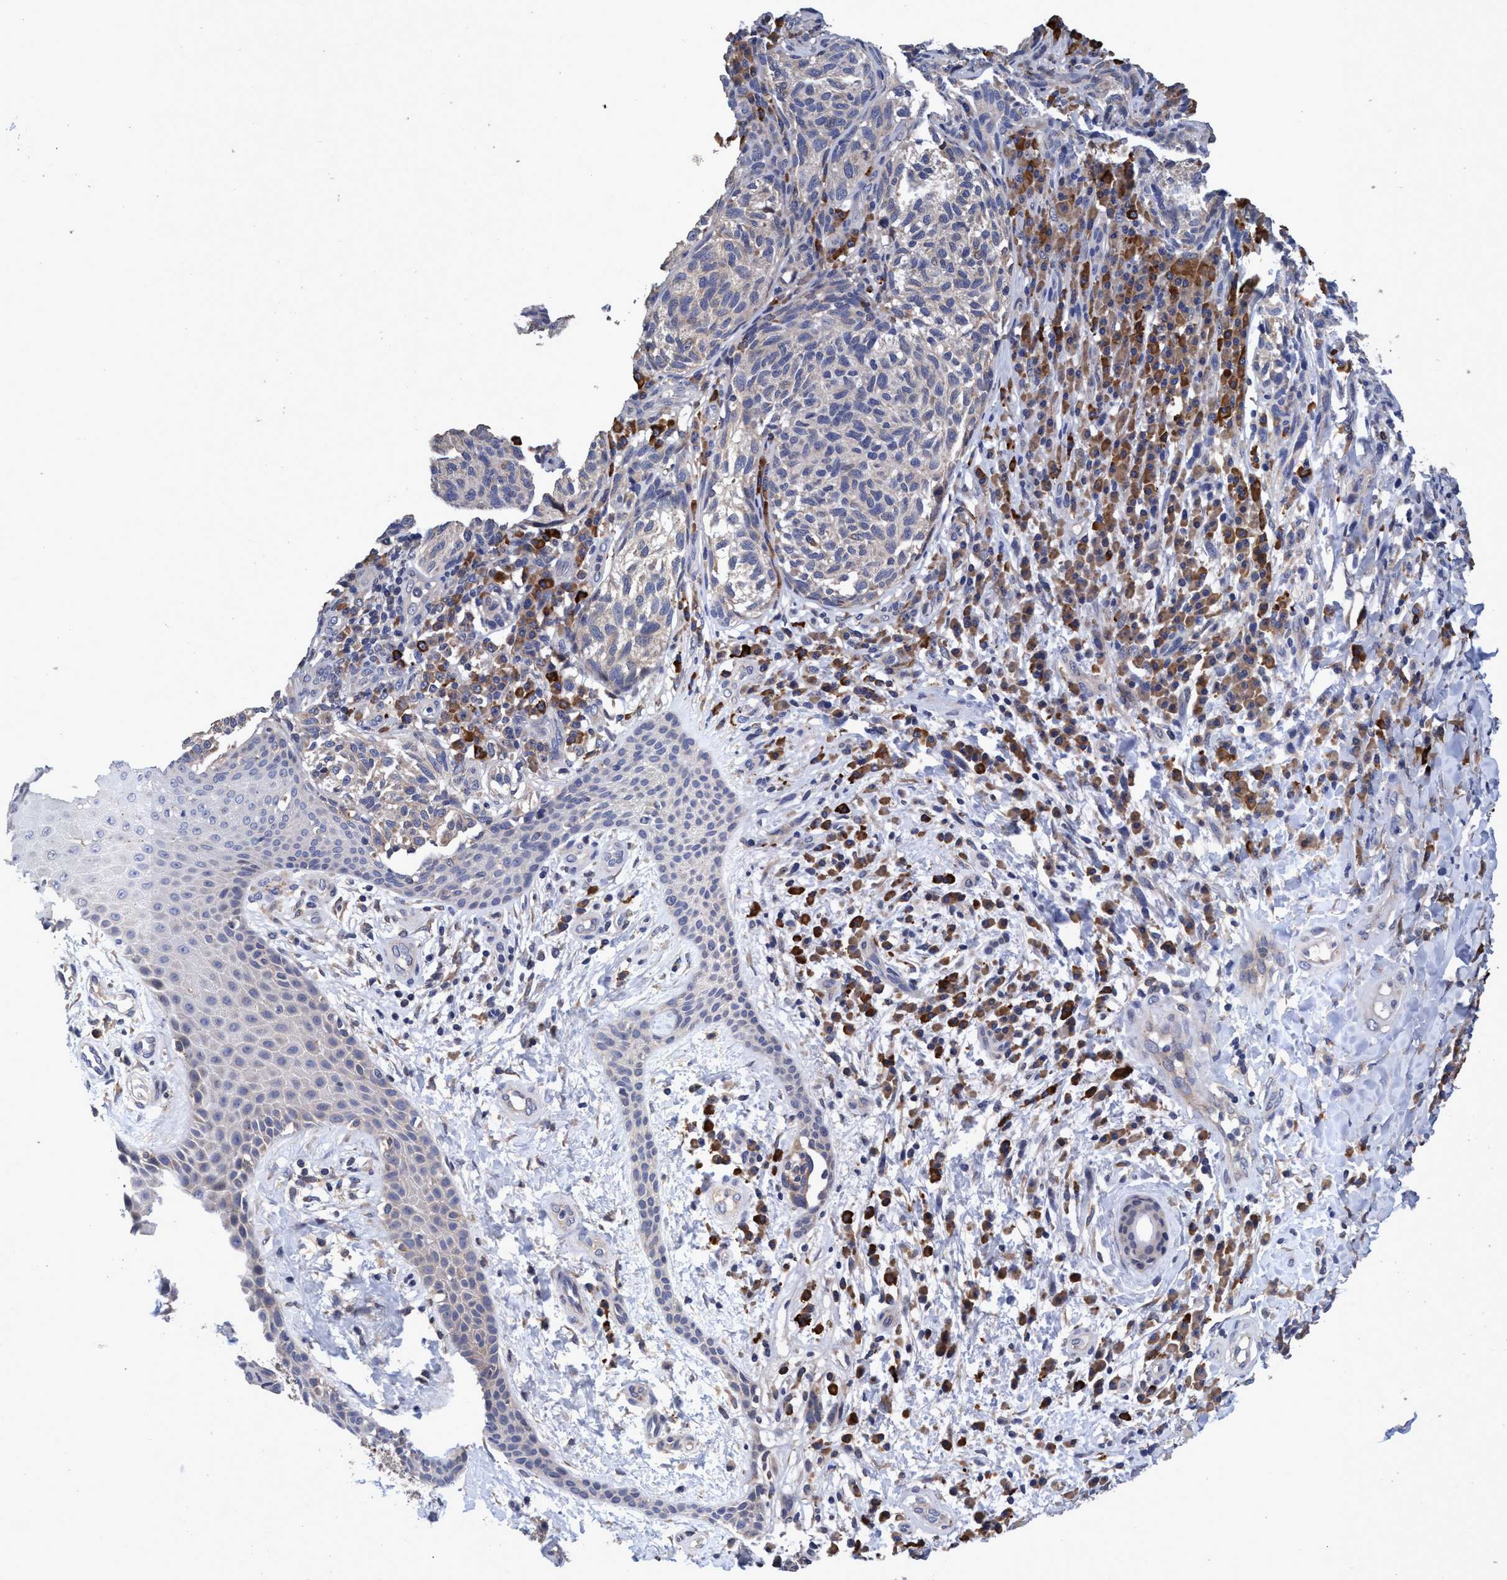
{"staining": {"intensity": "negative", "quantity": "none", "location": "none"}, "tissue": "melanoma", "cell_type": "Tumor cells", "image_type": "cancer", "snomed": [{"axis": "morphology", "description": "Malignant melanoma, NOS"}, {"axis": "topography", "description": "Skin"}], "caption": "This image is of melanoma stained with immunohistochemistry to label a protein in brown with the nuclei are counter-stained blue. There is no staining in tumor cells. (Stains: DAB IHC with hematoxylin counter stain, Microscopy: brightfield microscopy at high magnification).", "gene": "CALCOCO2", "patient": {"sex": "female", "age": 73}}